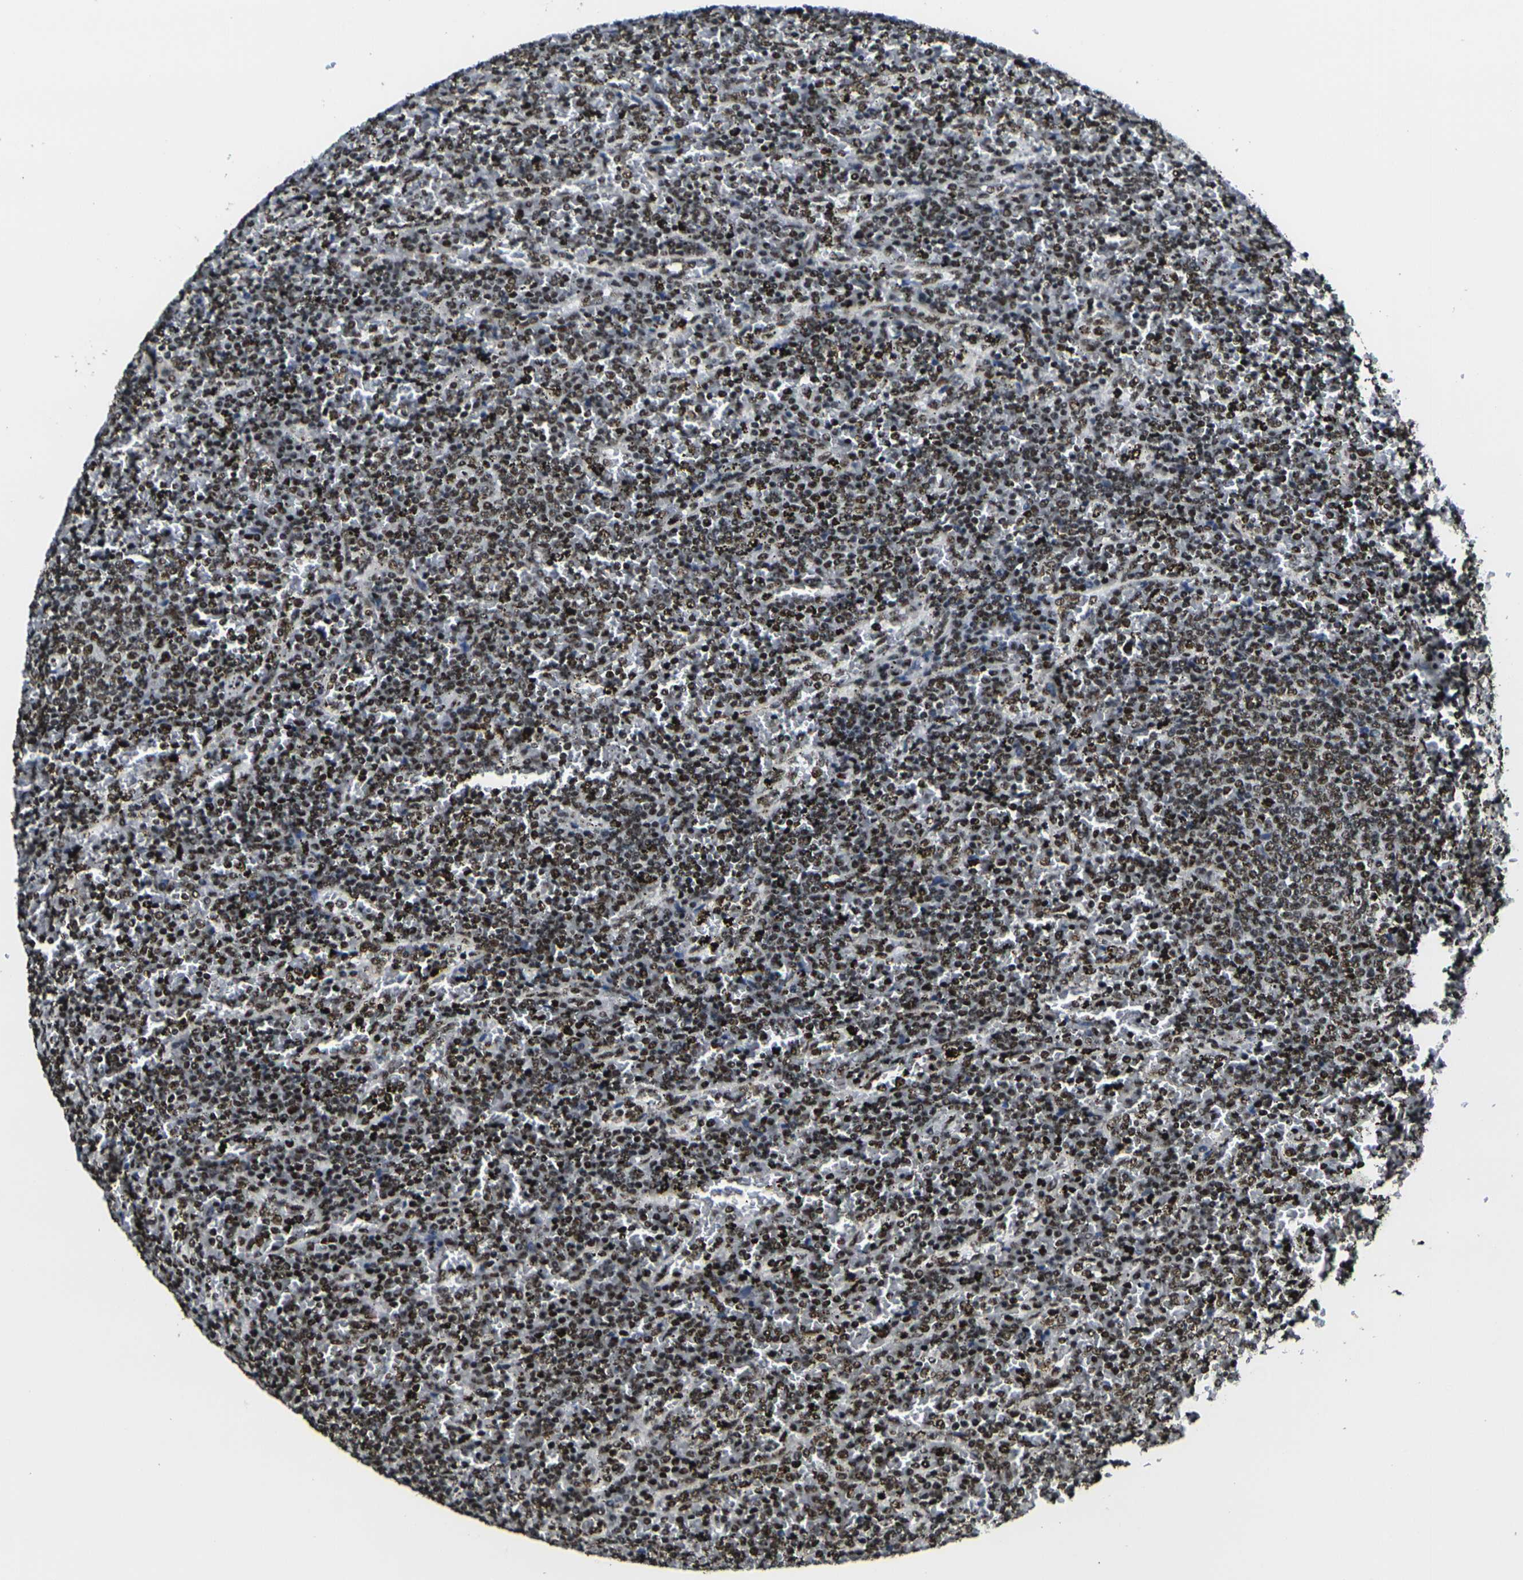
{"staining": {"intensity": "strong", "quantity": ">75%", "location": "nuclear"}, "tissue": "lymphoma", "cell_type": "Tumor cells", "image_type": "cancer", "snomed": [{"axis": "morphology", "description": "Malignant lymphoma, non-Hodgkin's type, Low grade"}, {"axis": "topography", "description": "Spleen"}], "caption": "Immunohistochemical staining of human lymphoma demonstrates high levels of strong nuclear positivity in about >75% of tumor cells. The protein is stained brown, and the nuclei are stained in blue (DAB IHC with brightfield microscopy, high magnification).", "gene": "SMARCC1", "patient": {"sex": "female", "age": 77}}